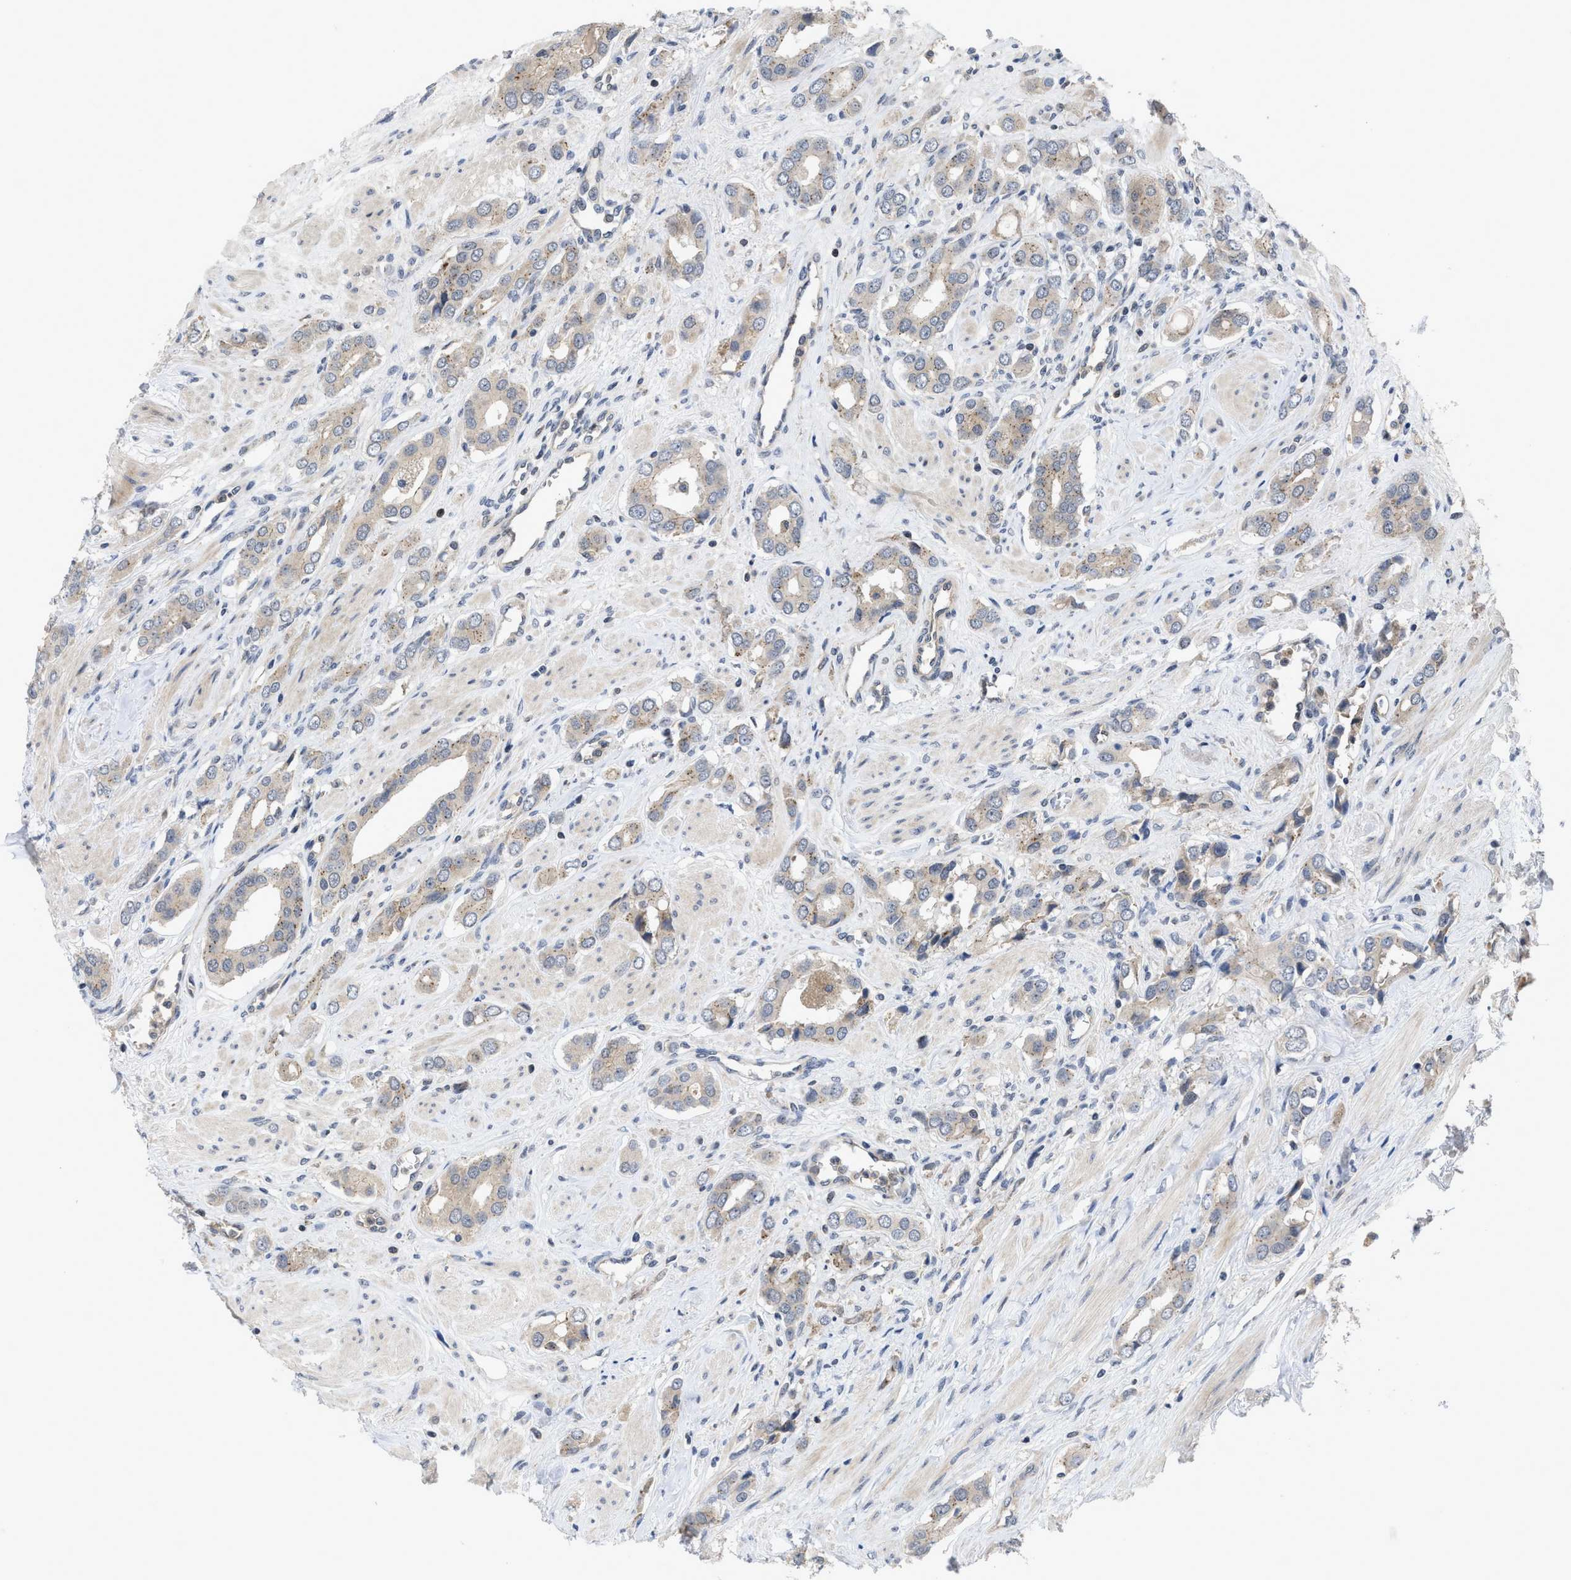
{"staining": {"intensity": "weak", "quantity": "25%-75%", "location": "cytoplasmic/membranous"}, "tissue": "prostate cancer", "cell_type": "Tumor cells", "image_type": "cancer", "snomed": [{"axis": "morphology", "description": "Adenocarcinoma, High grade"}, {"axis": "topography", "description": "Prostate"}], "caption": "An IHC histopathology image of neoplastic tissue is shown. Protein staining in brown shows weak cytoplasmic/membranous positivity in prostate cancer (adenocarcinoma (high-grade)) within tumor cells. Immunohistochemistry stains the protein in brown and the nuclei are stained blue.", "gene": "LDAF1", "patient": {"sex": "male", "age": 52}}